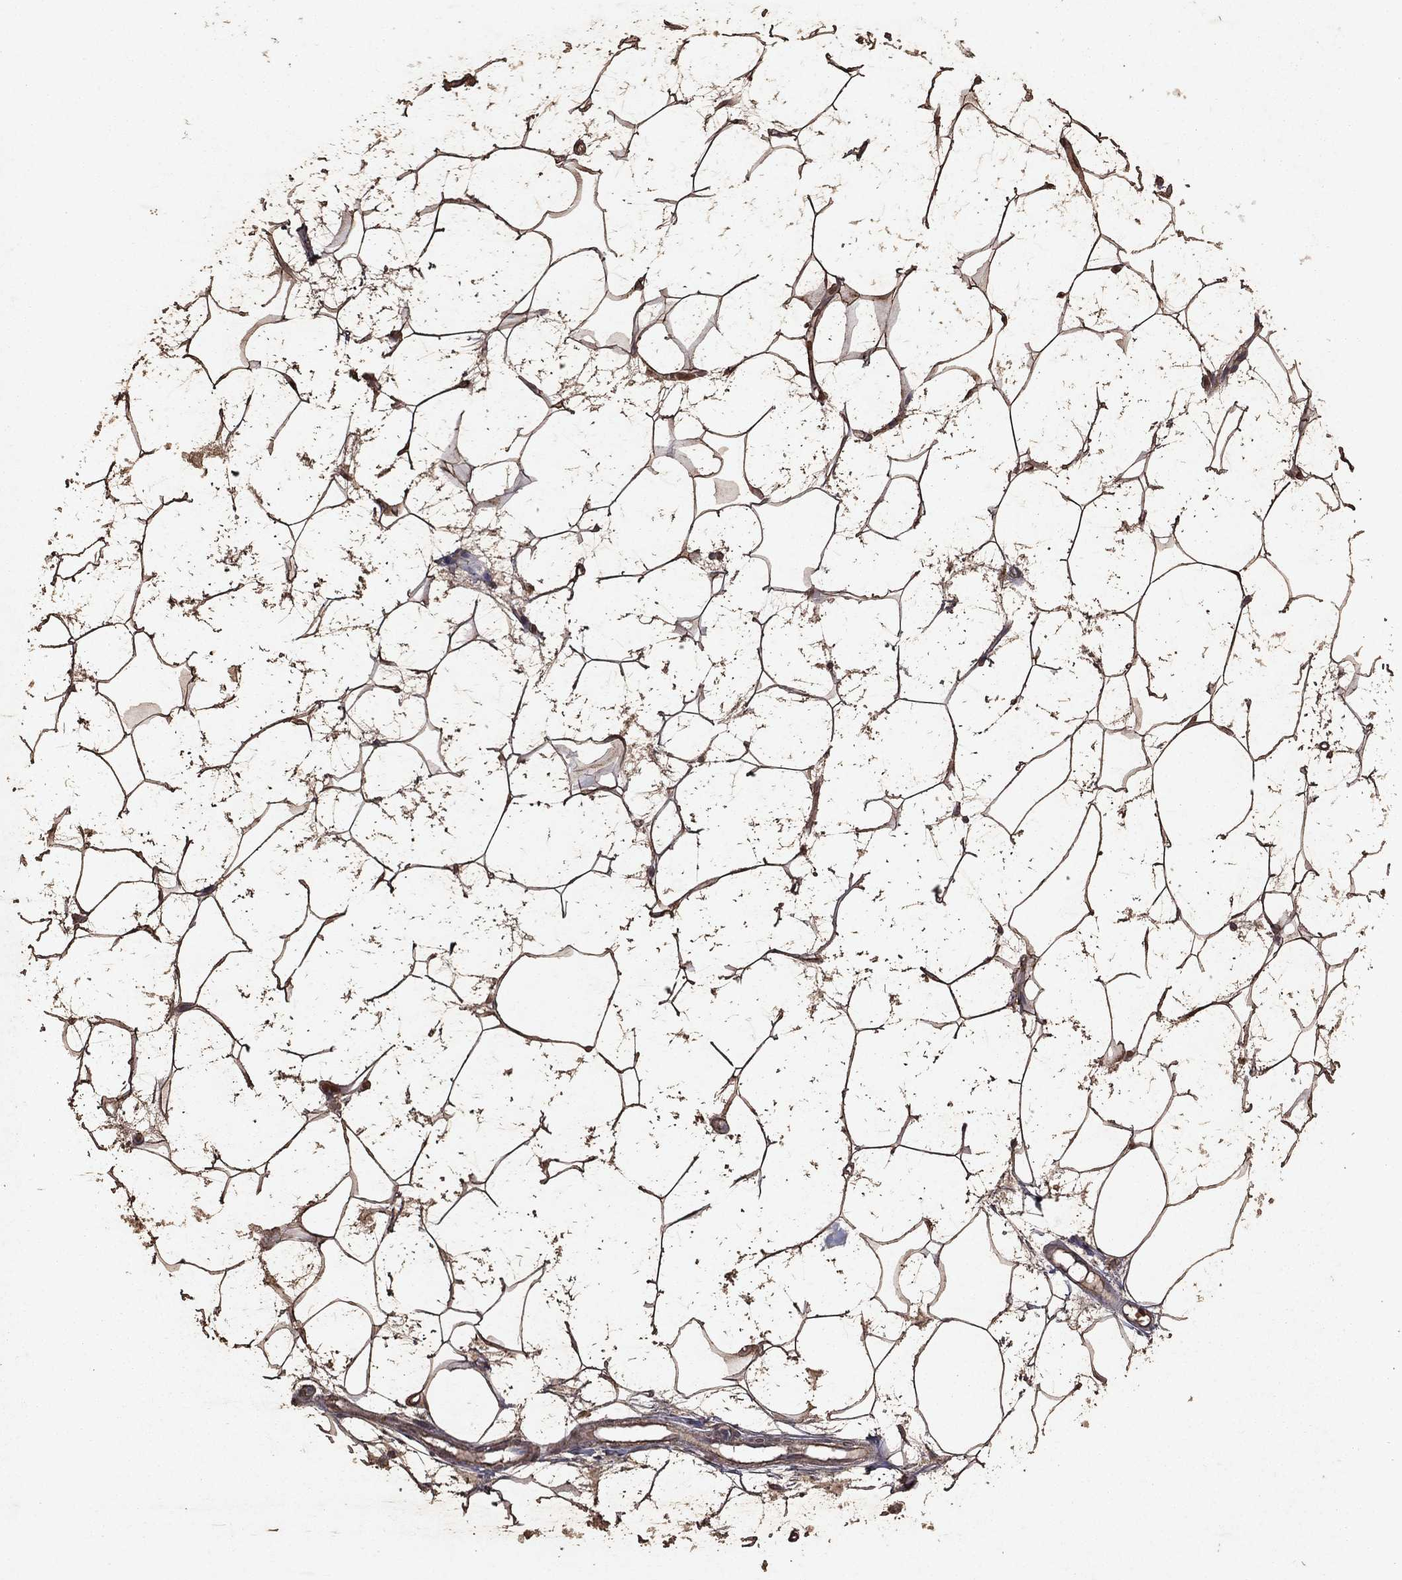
{"staining": {"intensity": "moderate", "quantity": "25%-75%", "location": "cytoplasmic/membranous"}, "tissue": "adipose tissue", "cell_type": "Adipocytes", "image_type": "normal", "snomed": [{"axis": "morphology", "description": "Normal tissue, NOS"}, {"axis": "topography", "description": "Breast"}], "caption": "Protein staining reveals moderate cytoplasmic/membranous expression in approximately 25%-75% of adipocytes in benign adipose tissue. The staining was performed using DAB (3,3'-diaminobenzidine) to visualize the protein expression in brown, while the nuclei were stained in blue with hematoxylin (Magnification: 20x).", "gene": "PYROXD2", "patient": {"sex": "female", "age": 49}}